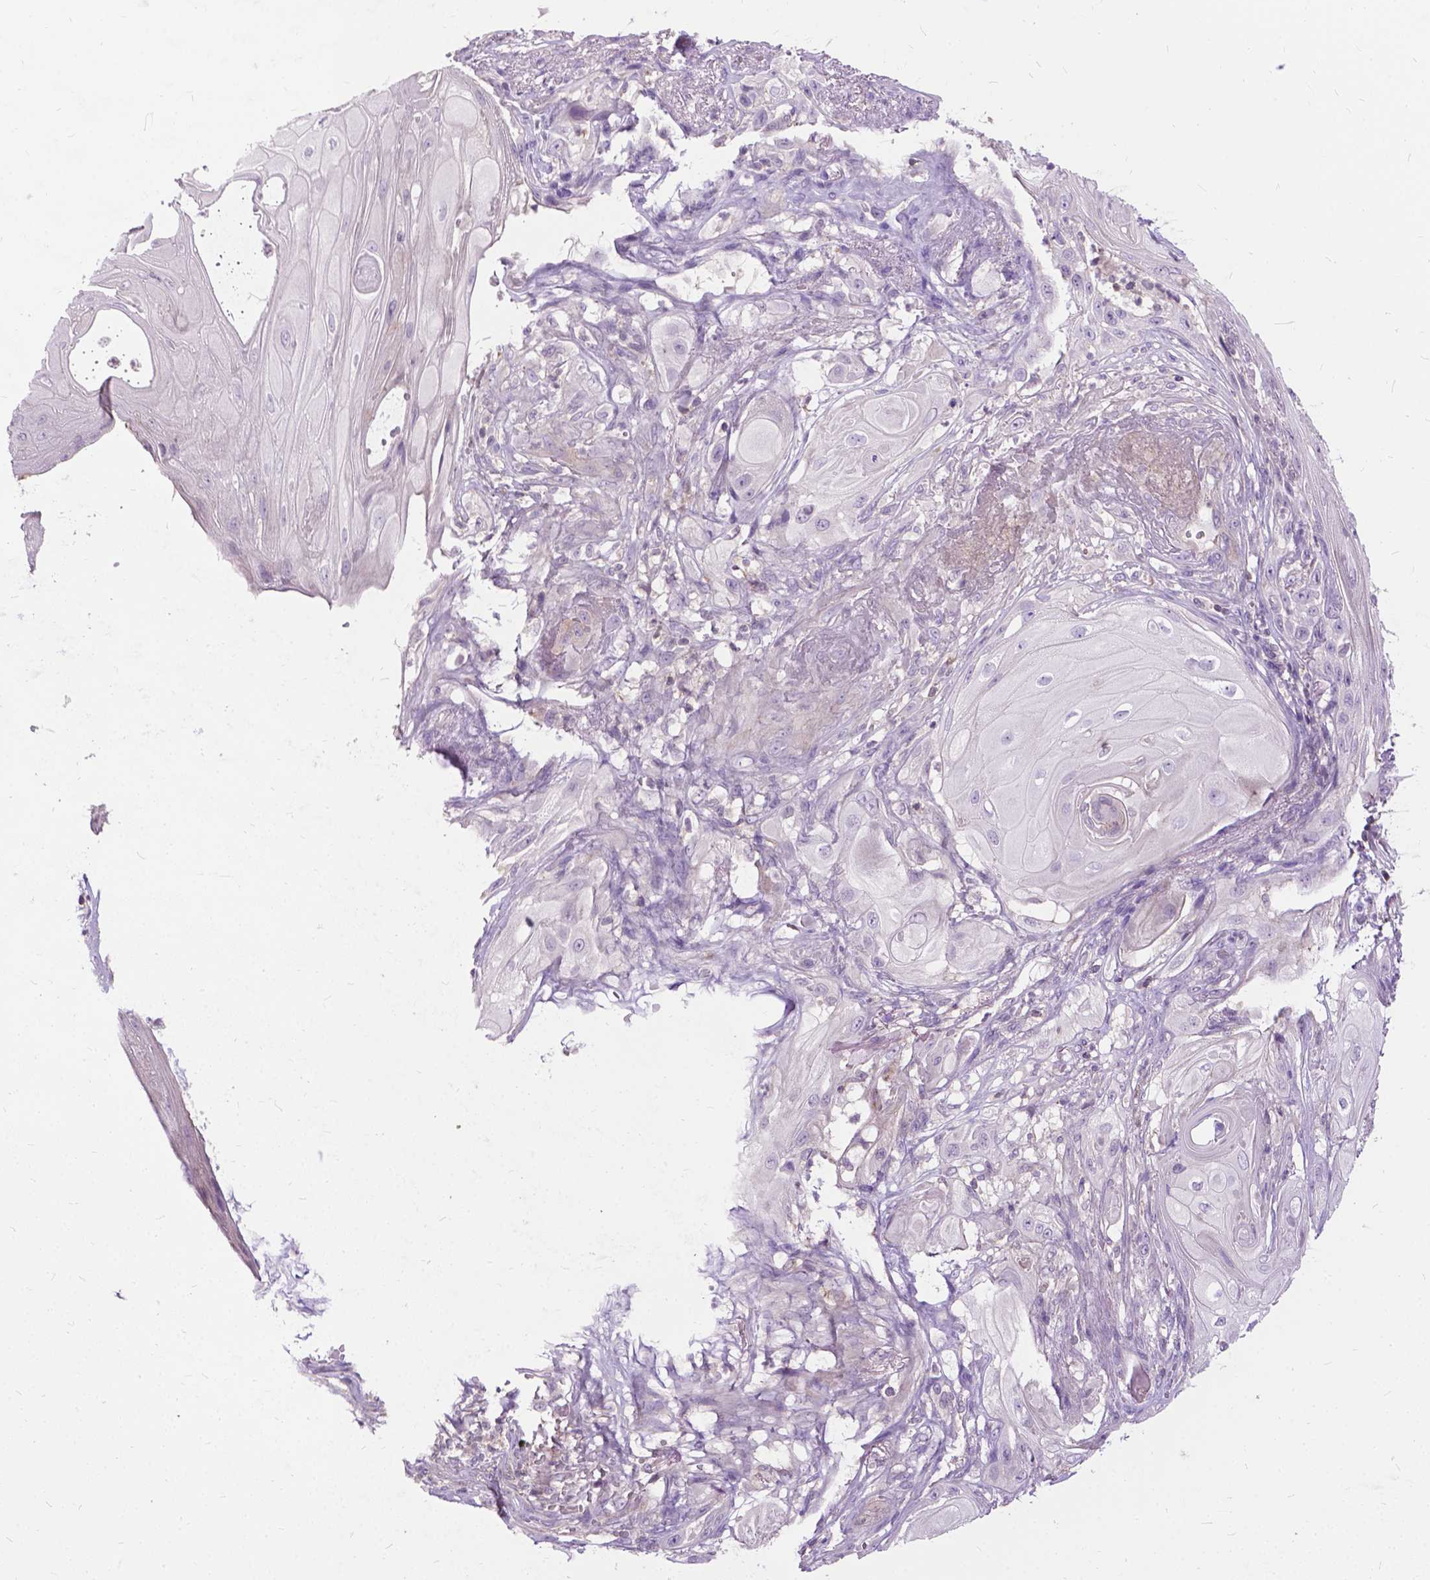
{"staining": {"intensity": "negative", "quantity": "none", "location": "none"}, "tissue": "skin cancer", "cell_type": "Tumor cells", "image_type": "cancer", "snomed": [{"axis": "morphology", "description": "Squamous cell carcinoma, NOS"}, {"axis": "topography", "description": "Skin"}], "caption": "This is an immunohistochemistry (IHC) image of skin cancer (squamous cell carcinoma). There is no positivity in tumor cells.", "gene": "JAK3", "patient": {"sex": "male", "age": 62}}